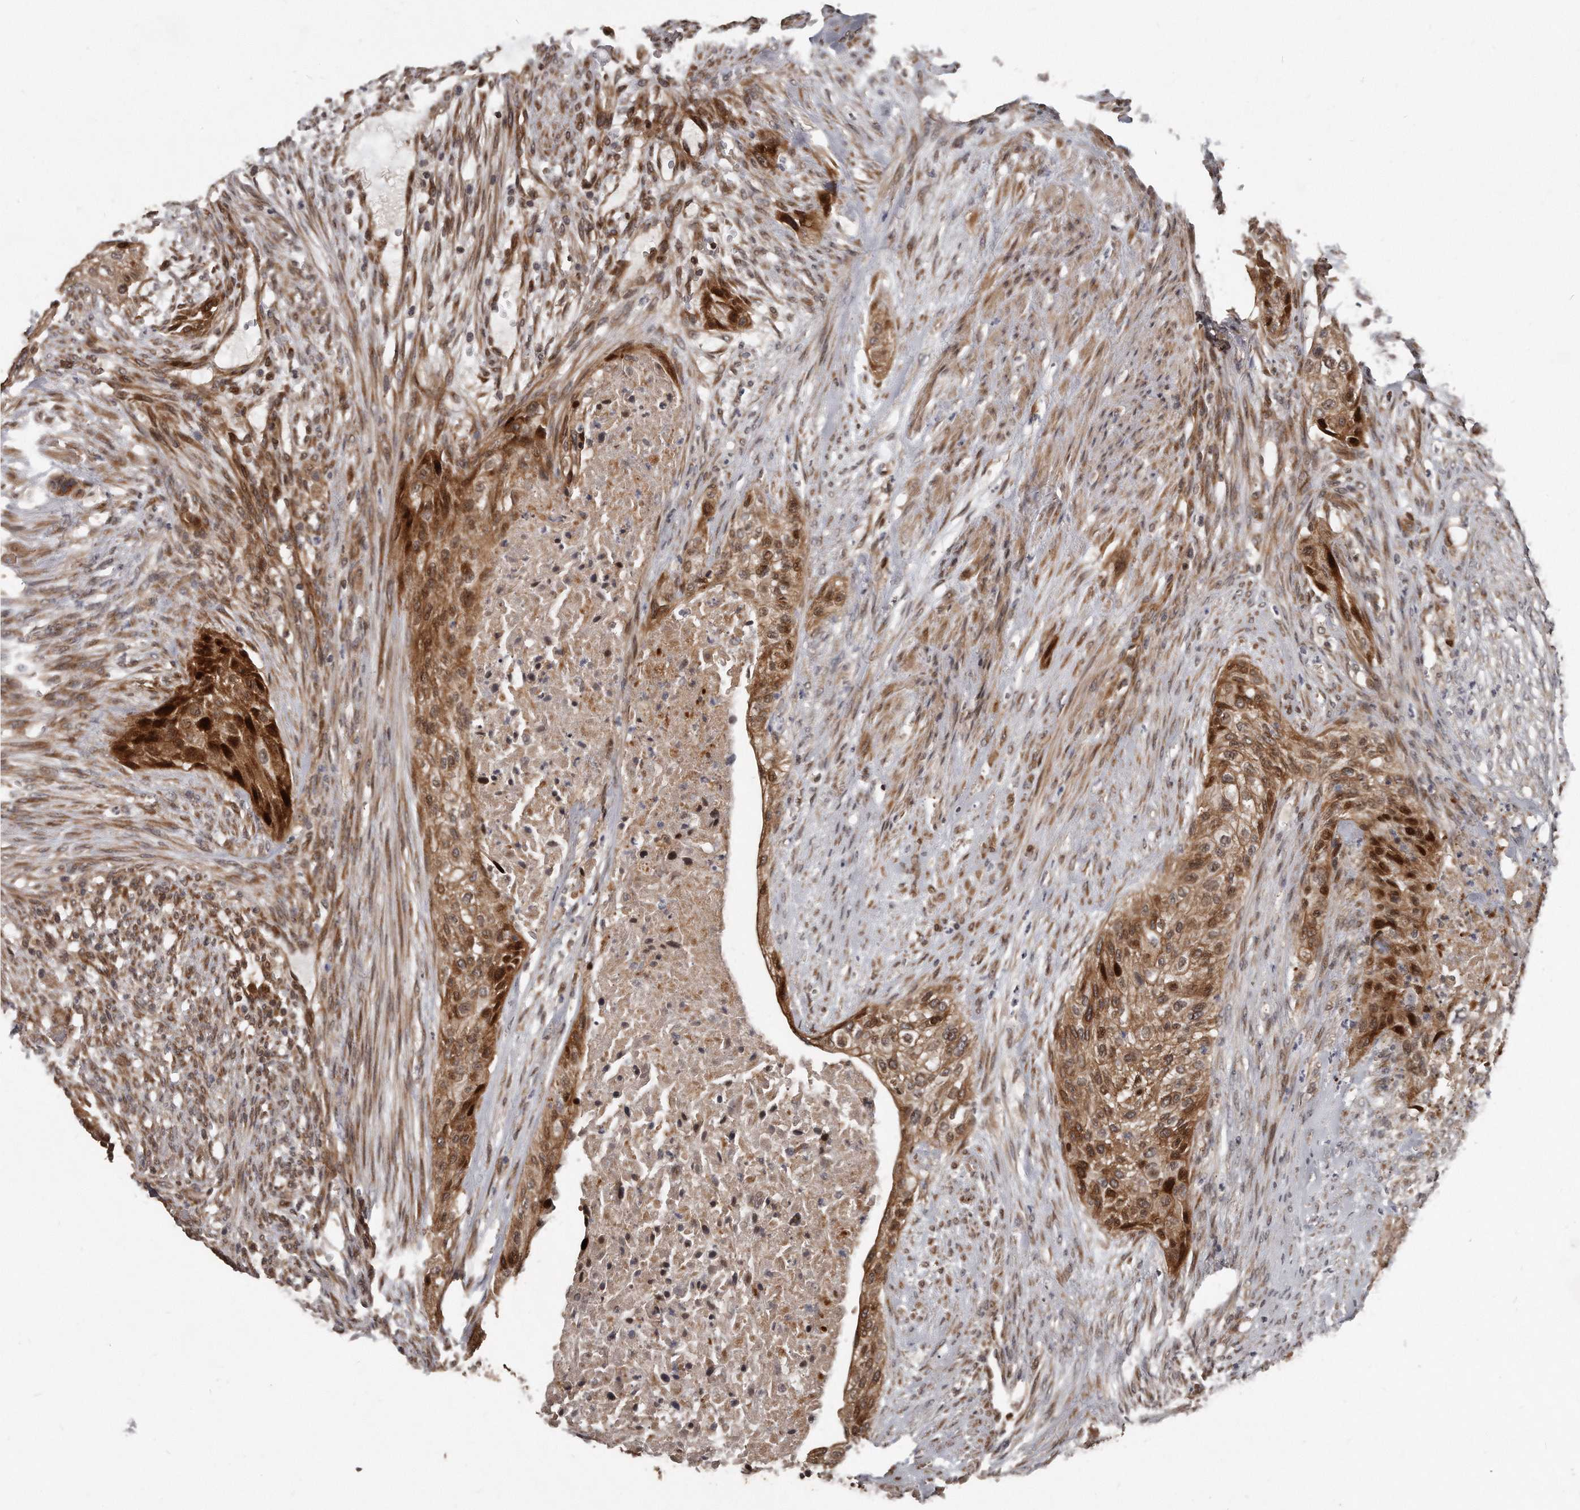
{"staining": {"intensity": "strong", "quantity": ">75%", "location": "cytoplasmic/membranous,nuclear"}, "tissue": "urothelial cancer", "cell_type": "Tumor cells", "image_type": "cancer", "snomed": [{"axis": "morphology", "description": "Urothelial carcinoma, High grade"}, {"axis": "topography", "description": "Urinary bladder"}], "caption": "Tumor cells show high levels of strong cytoplasmic/membranous and nuclear staining in approximately >75% of cells in human urothelial carcinoma (high-grade).", "gene": "GCH1", "patient": {"sex": "male", "age": 35}}